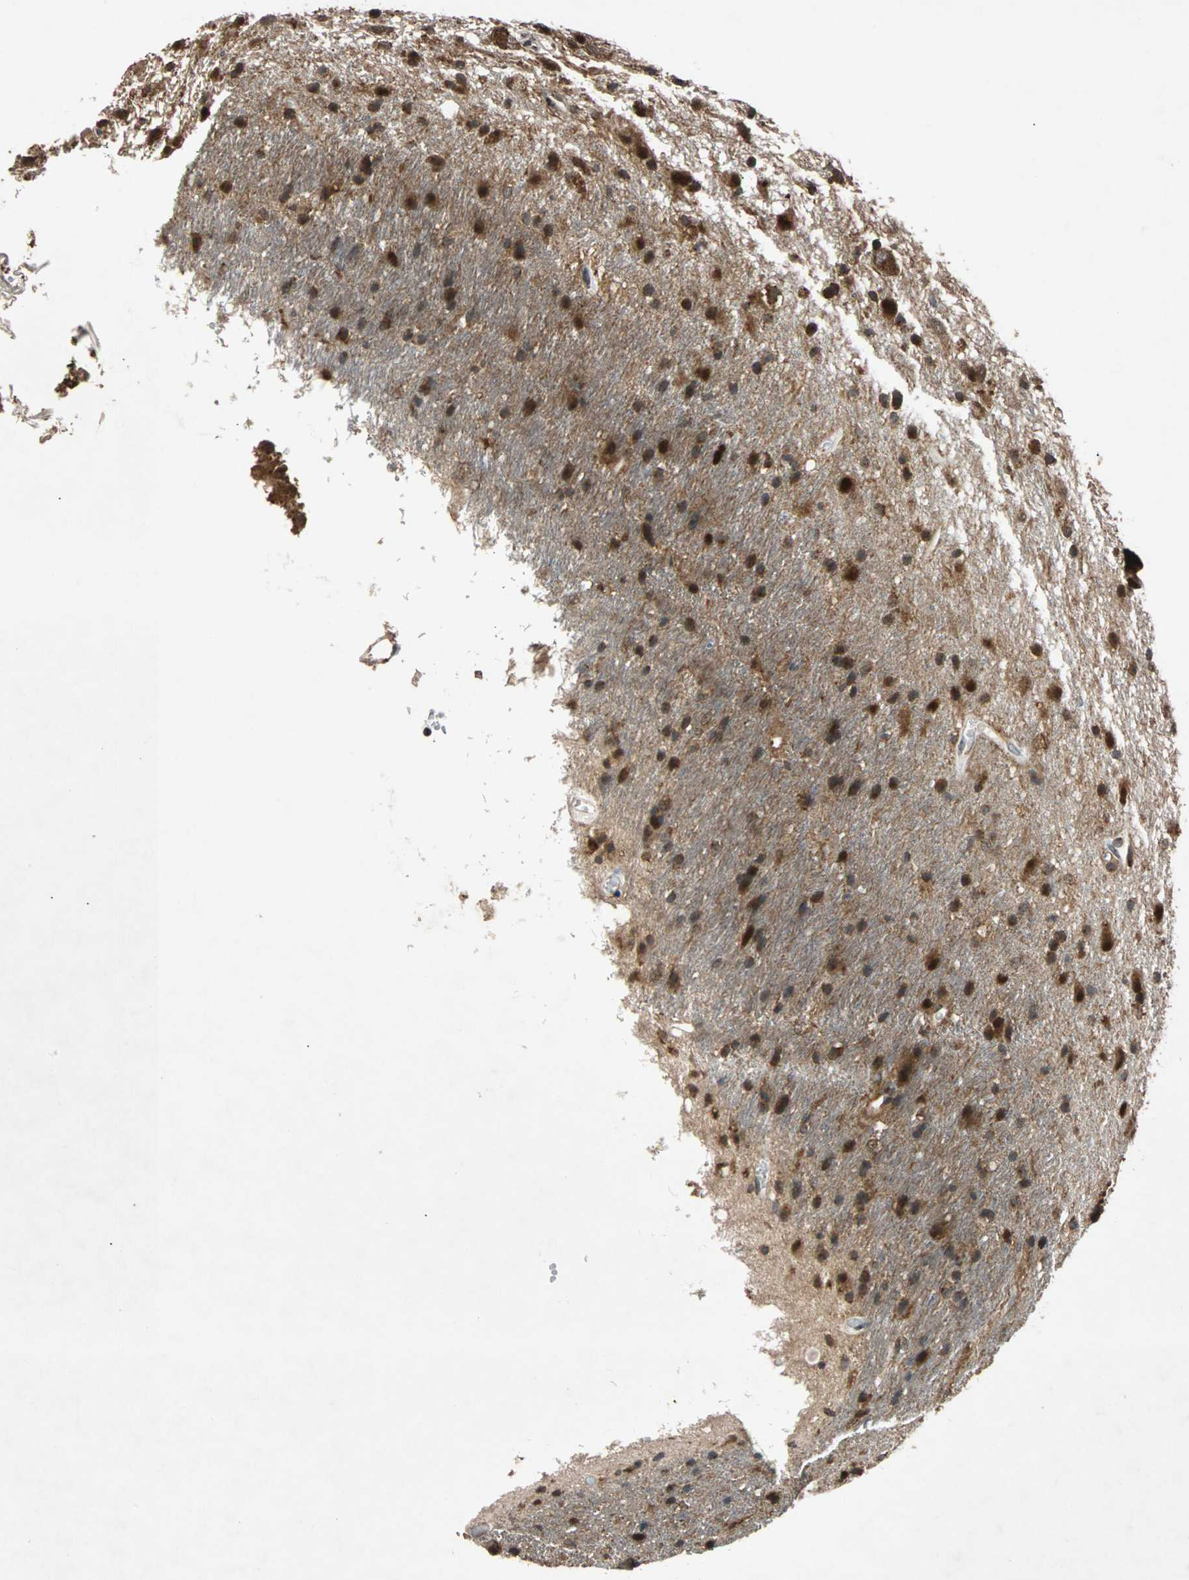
{"staining": {"intensity": "strong", "quantity": ">75%", "location": "cytoplasmic/membranous,nuclear"}, "tissue": "glioma", "cell_type": "Tumor cells", "image_type": "cancer", "snomed": [{"axis": "morphology", "description": "Glioma, malignant, Low grade"}, {"axis": "topography", "description": "Brain"}], "caption": "Immunohistochemistry (IHC) of malignant low-grade glioma exhibits high levels of strong cytoplasmic/membranous and nuclear positivity in about >75% of tumor cells.", "gene": "USP31", "patient": {"sex": "male", "age": 77}}